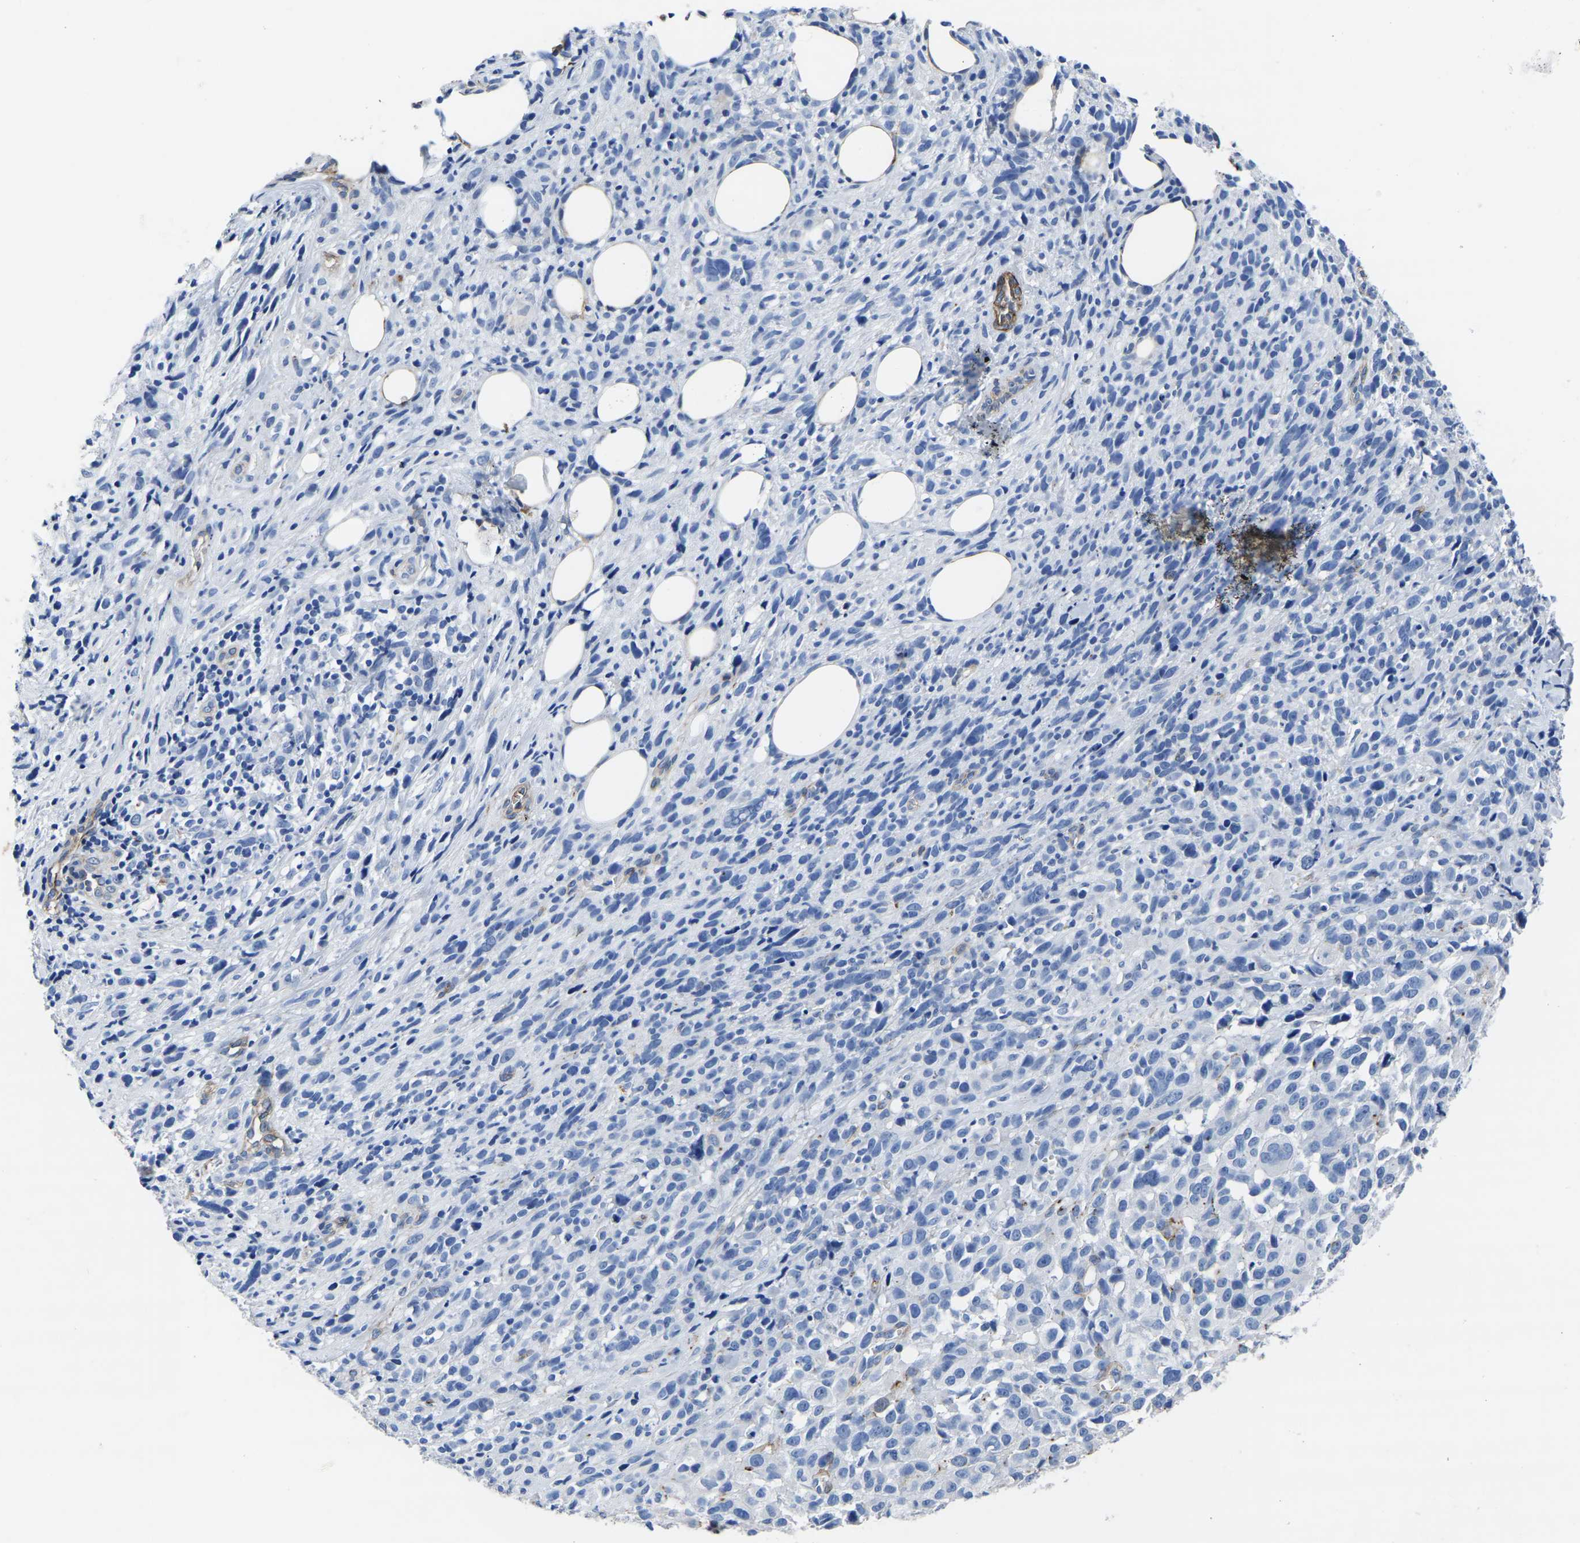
{"staining": {"intensity": "negative", "quantity": "none", "location": "none"}, "tissue": "melanoma", "cell_type": "Tumor cells", "image_type": "cancer", "snomed": [{"axis": "morphology", "description": "Malignant melanoma, NOS"}, {"axis": "topography", "description": "Skin"}], "caption": "The photomicrograph displays no significant positivity in tumor cells of malignant melanoma. (IHC, brightfield microscopy, high magnification).", "gene": "SLC45A3", "patient": {"sex": "female", "age": 55}}